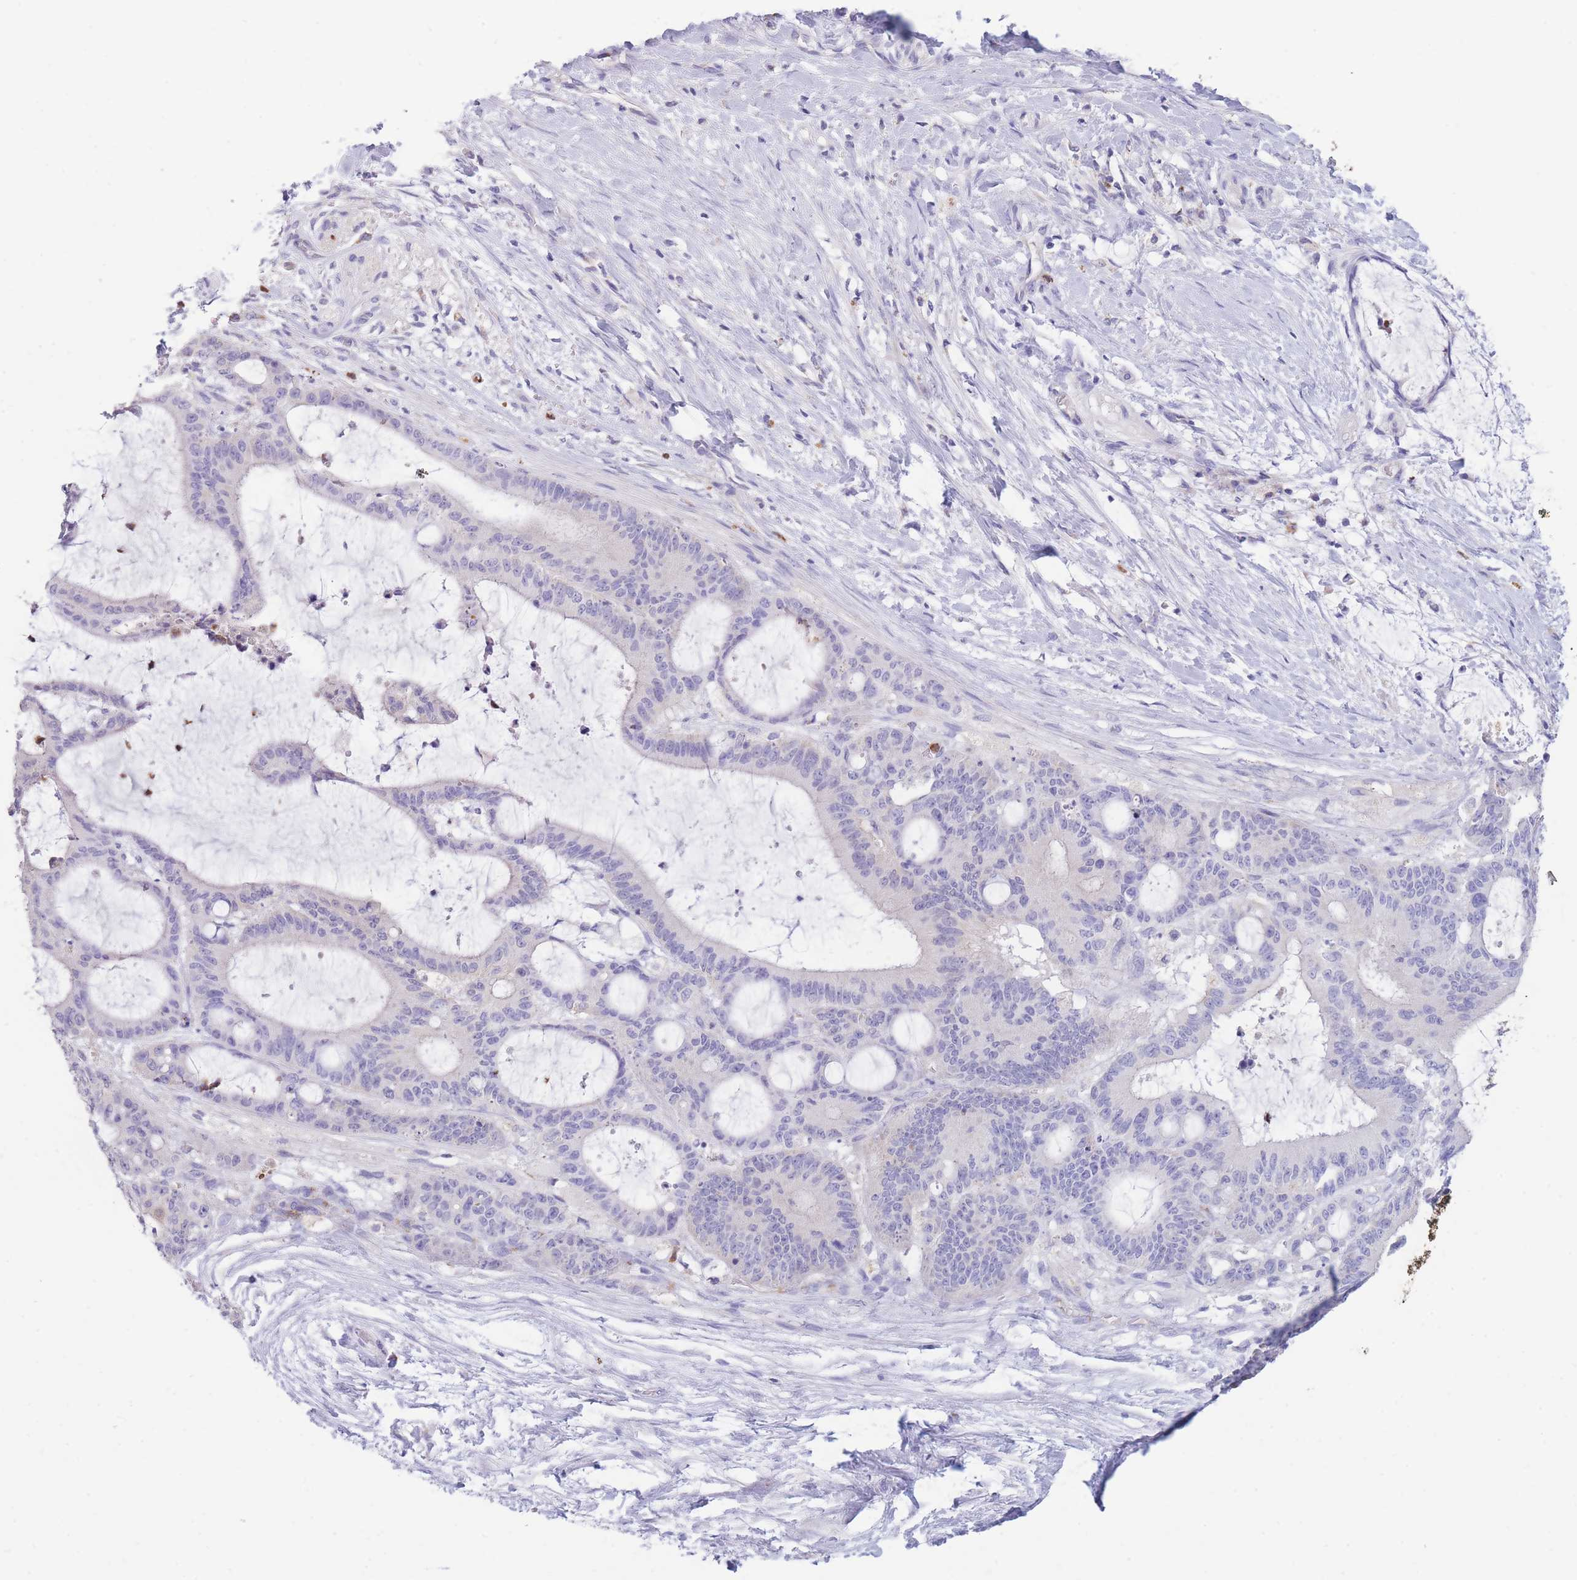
{"staining": {"intensity": "negative", "quantity": "none", "location": "none"}, "tissue": "liver cancer", "cell_type": "Tumor cells", "image_type": "cancer", "snomed": [{"axis": "morphology", "description": "Normal tissue, NOS"}, {"axis": "morphology", "description": "Cholangiocarcinoma"}, {"axis": "topography", "description": "Liver"}, {"axis": "topography", "description": "Peripheral nerve tissue"}], "caption": "Liver cancer stained for a protein using IHC reveals no staining tumor cells.", "gene": "CENPM", "patient": {"sex": "female", "age": 73}}